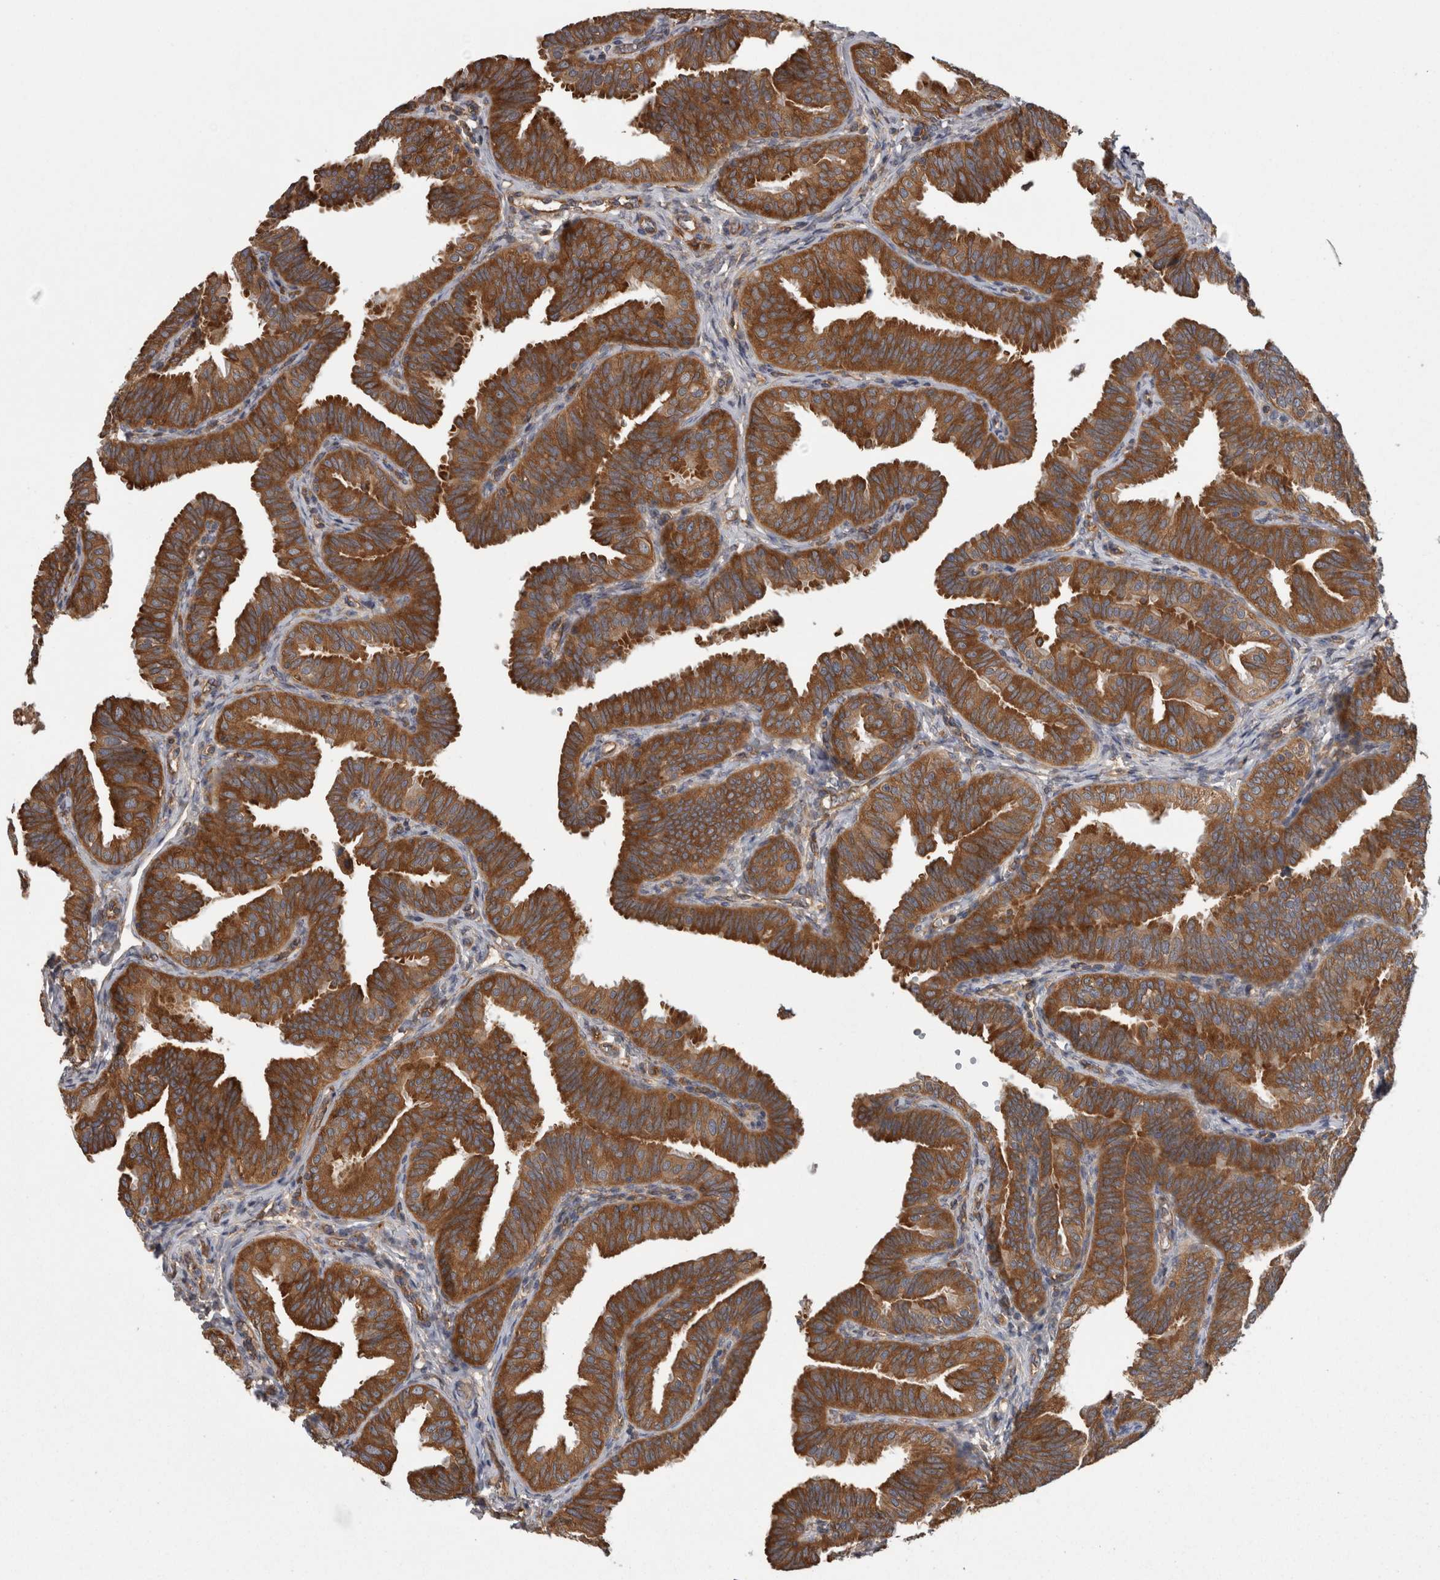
{"staining": {"intensity": "strong", "quantity": ">75%", "location": "cytoplasmic/membranous"}, "tissue": "fallopian tube", "cell_type": "Glandular cells", "image_type": "normal", "snomed": [{"axis": "morphology", "description": "Normal tissue, NOS"}, {"axis": "topography", "description": "Fallopian tube"}], "caption": "The micrograph demonstrates a brown stain indicating the presence of a protein in the cytoplasmic/membranous of glandular cells in fallopian tube.", "gene": "SMCR8", "patient": {"sex": "female", "age": 35}}